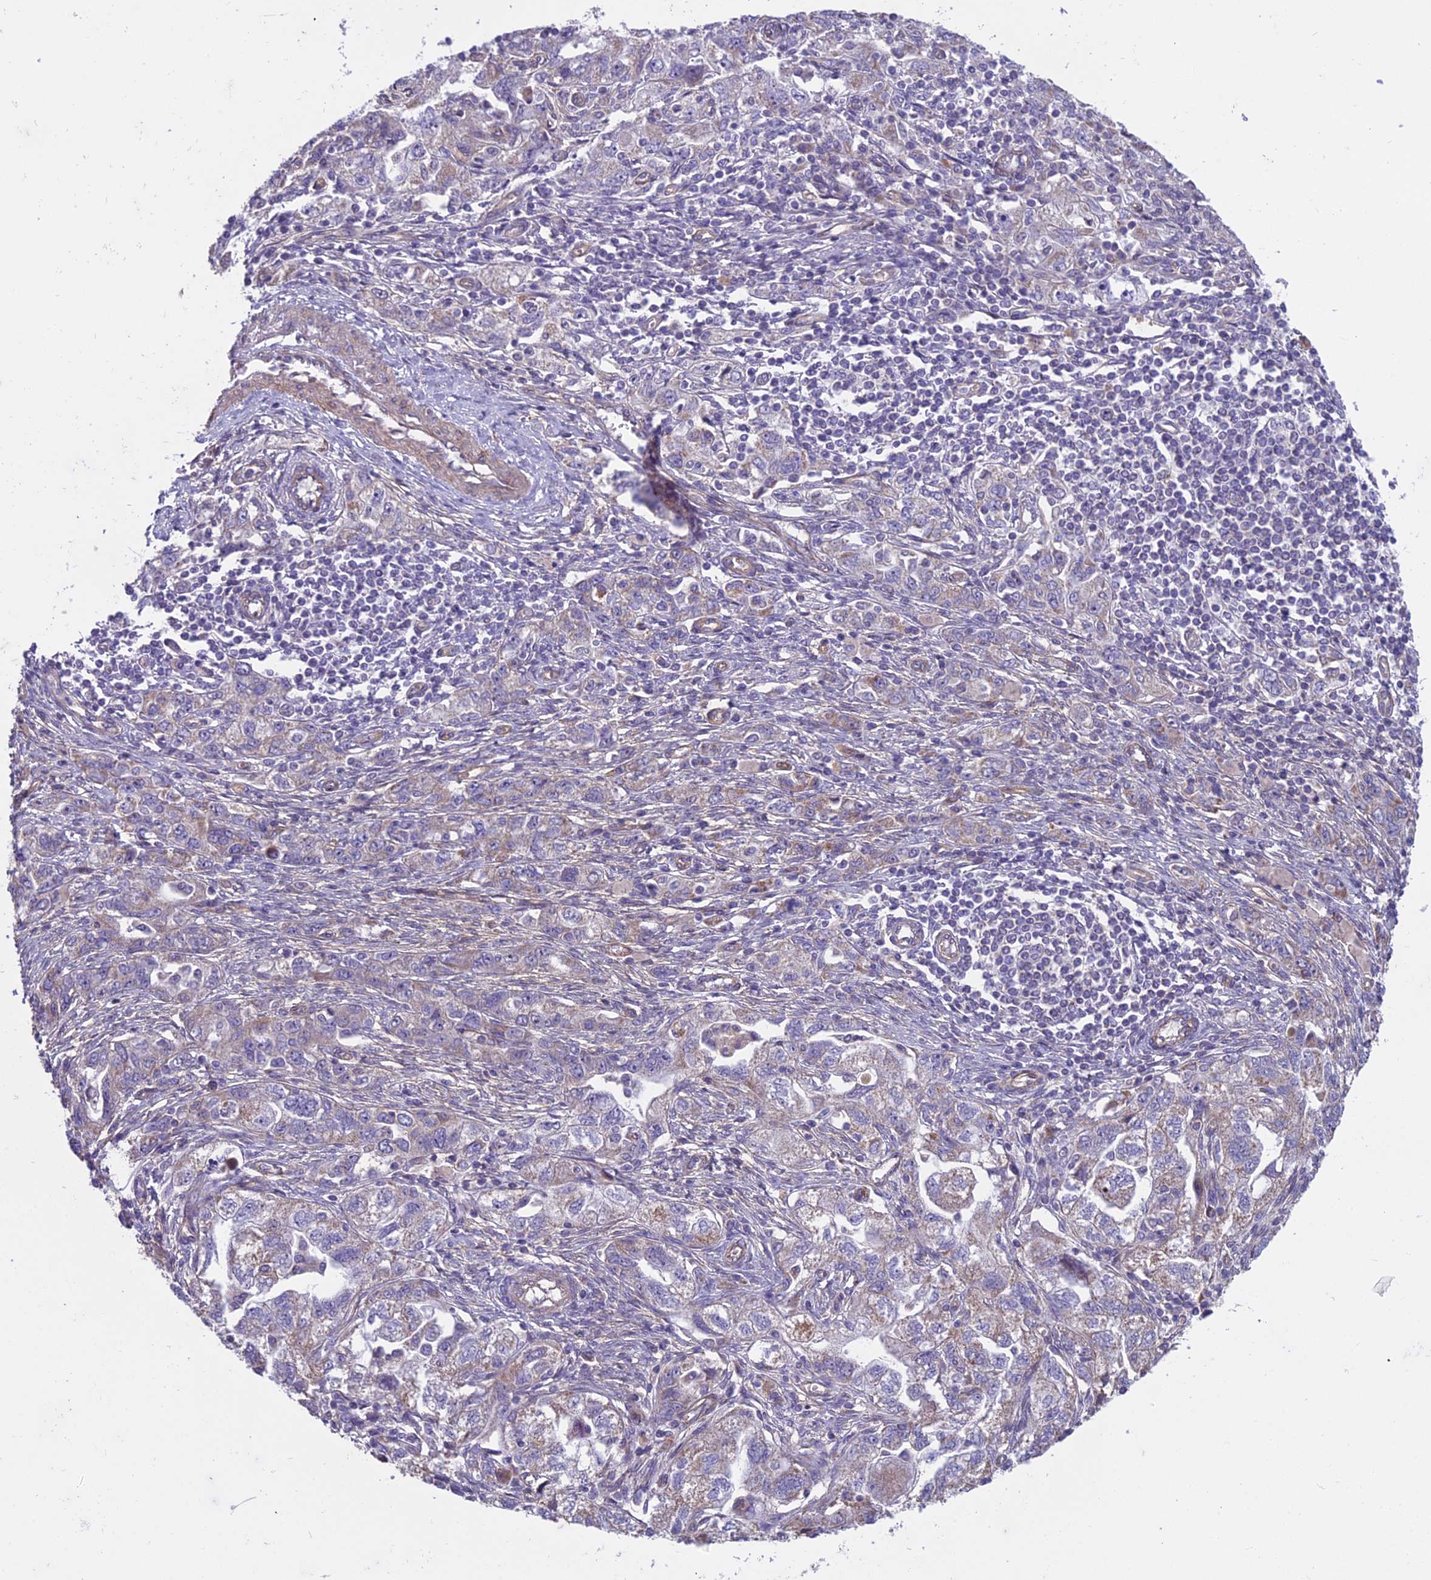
{"staining": {"intensity": "negative", "quantity": "none", "location": "none"}, "tissue": "ovarian cancer", "cell_type": "Tumor cells", "image_type": "cancer", "snomed": [{"axis": "morphology", "description": "Carcinoma, NOS"}, {"axis": "morphology", "description": "Cystadenocarcinoma, serous, NOS"}, {"axis": "topography", "description": "Ovary"}], "caption": "Human ovarian cancer (serous cystadenocarcinoma) stained for a protein using immunohistochemistry displays no staining in tumor cells.", "gene": "DUS2", "patient": {"sex": "female", "age": 69}}